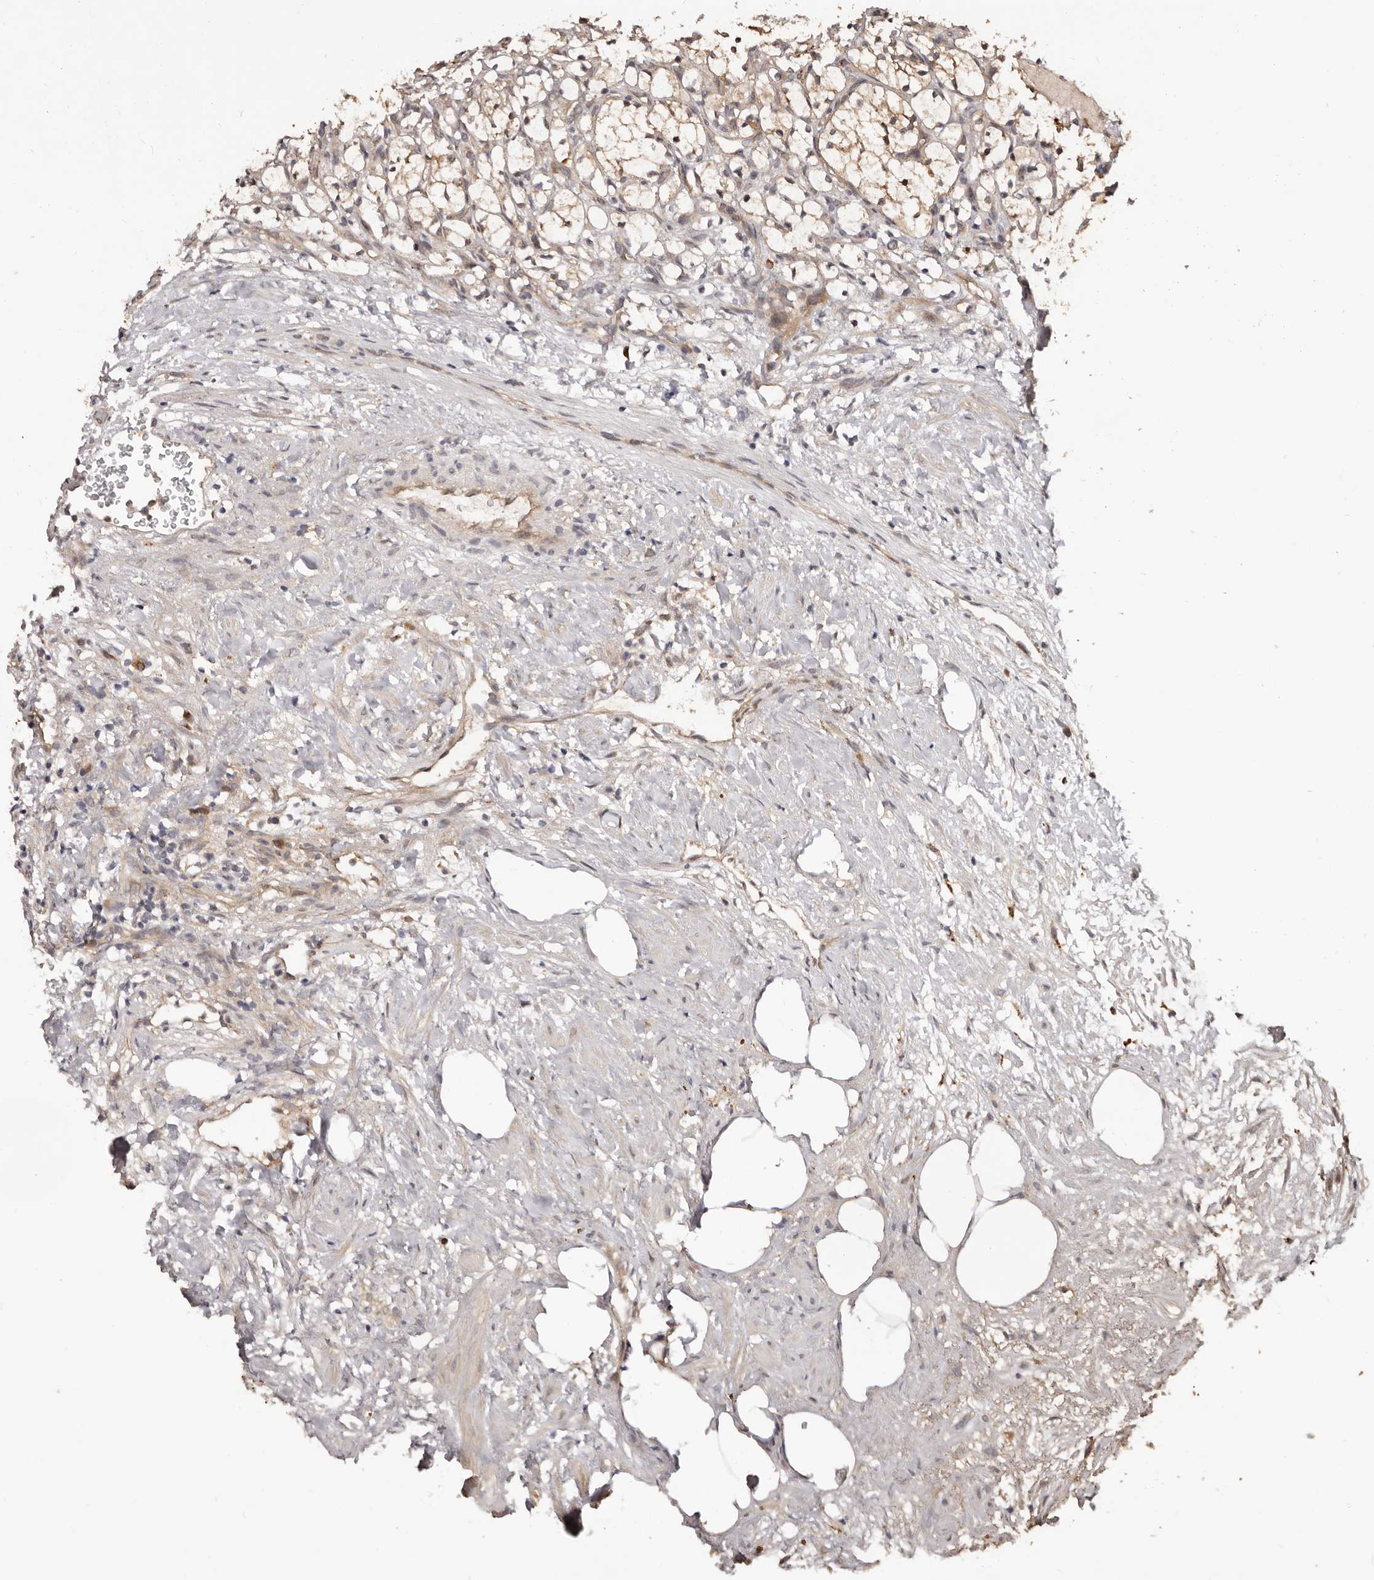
{"staining": {"intensity": "weak", "quantity": ">75%", "location": "cytoplasmic/membranous"}, "tissue": "renal cancer", "cell_type": "Tumor cells", "image_type": "cancer", "snomed": [{"axis": "morphology", "description": "Adenocarcinoma, NOS"}, {"axis": "topography", "description": "Kidney"}], "caption": "Protein expression analysis of human adenocarcinoma (renal) reveals weak cytoplasmic/membranous positivity in about >75% of tumor cells.", "gene": "MDP1", "patient": {"sex": "female", "age": 69}}